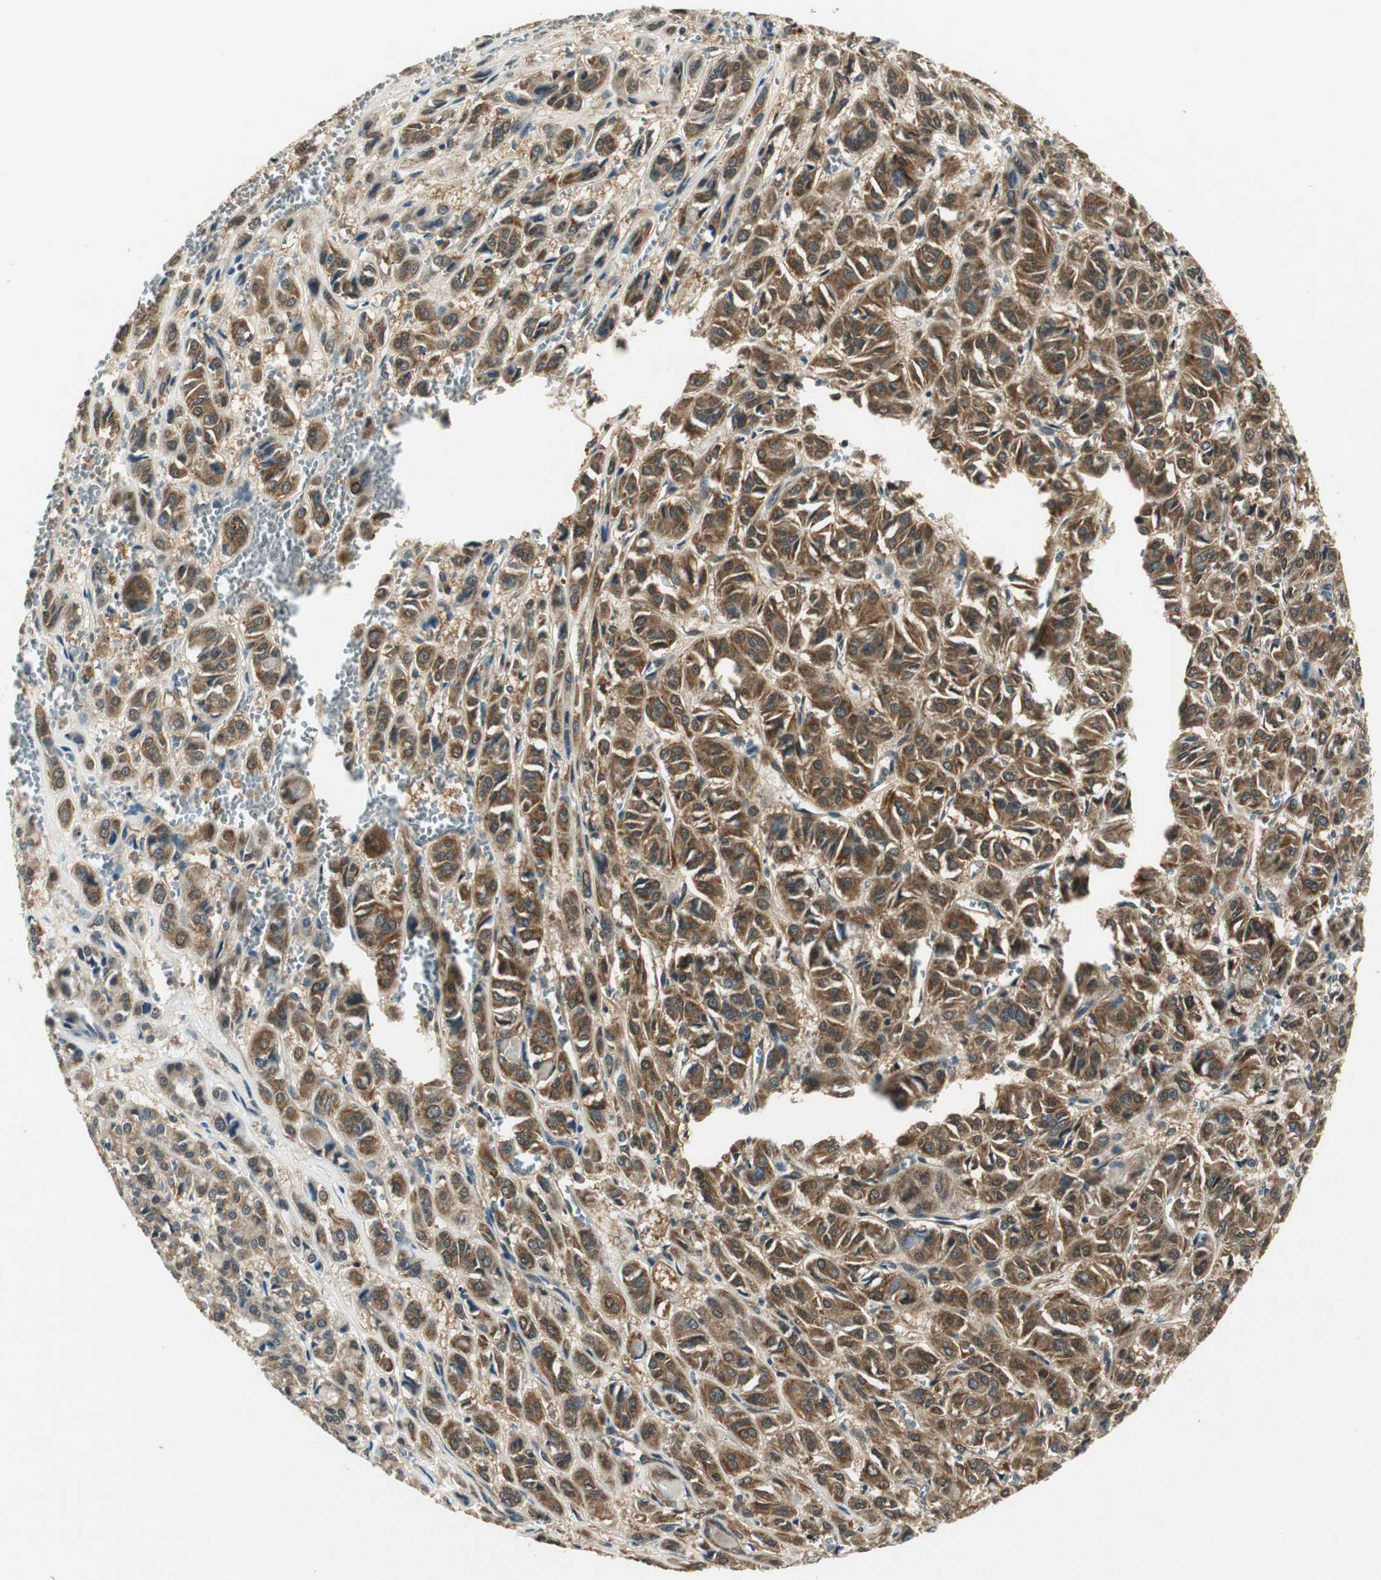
{"staining": {"intensity": "moderate", "quantity": ">75%", "location": "cytoplasmic/membranous"}, "tissue": "thyroid cancer", "cell_type": "Tumor cells", "image_type": "cancer", "snomed": [{"axis": "morphology", "description": "Follicular adenoma carcinoma, NOS"}, {"axis": "topography", "description": "Thyroid gland"}], "caption": "An immunohistochemistry (IHC) photomicrograph of neoplastic tissue is shown. Protein staining in brown labels moderate cytoplasmic/membranous positivity in follicular adenoma carcinoma (thyroid) within tumor cells. The protein of interest is stained brown, and the nuclei are stained in blue (DAB (3,3'-diaminobenzidine) IHC with brightfield microscopy, high magnification).", "gene": "PSMB4", "patient": {"sex": "female", "age": 71}}